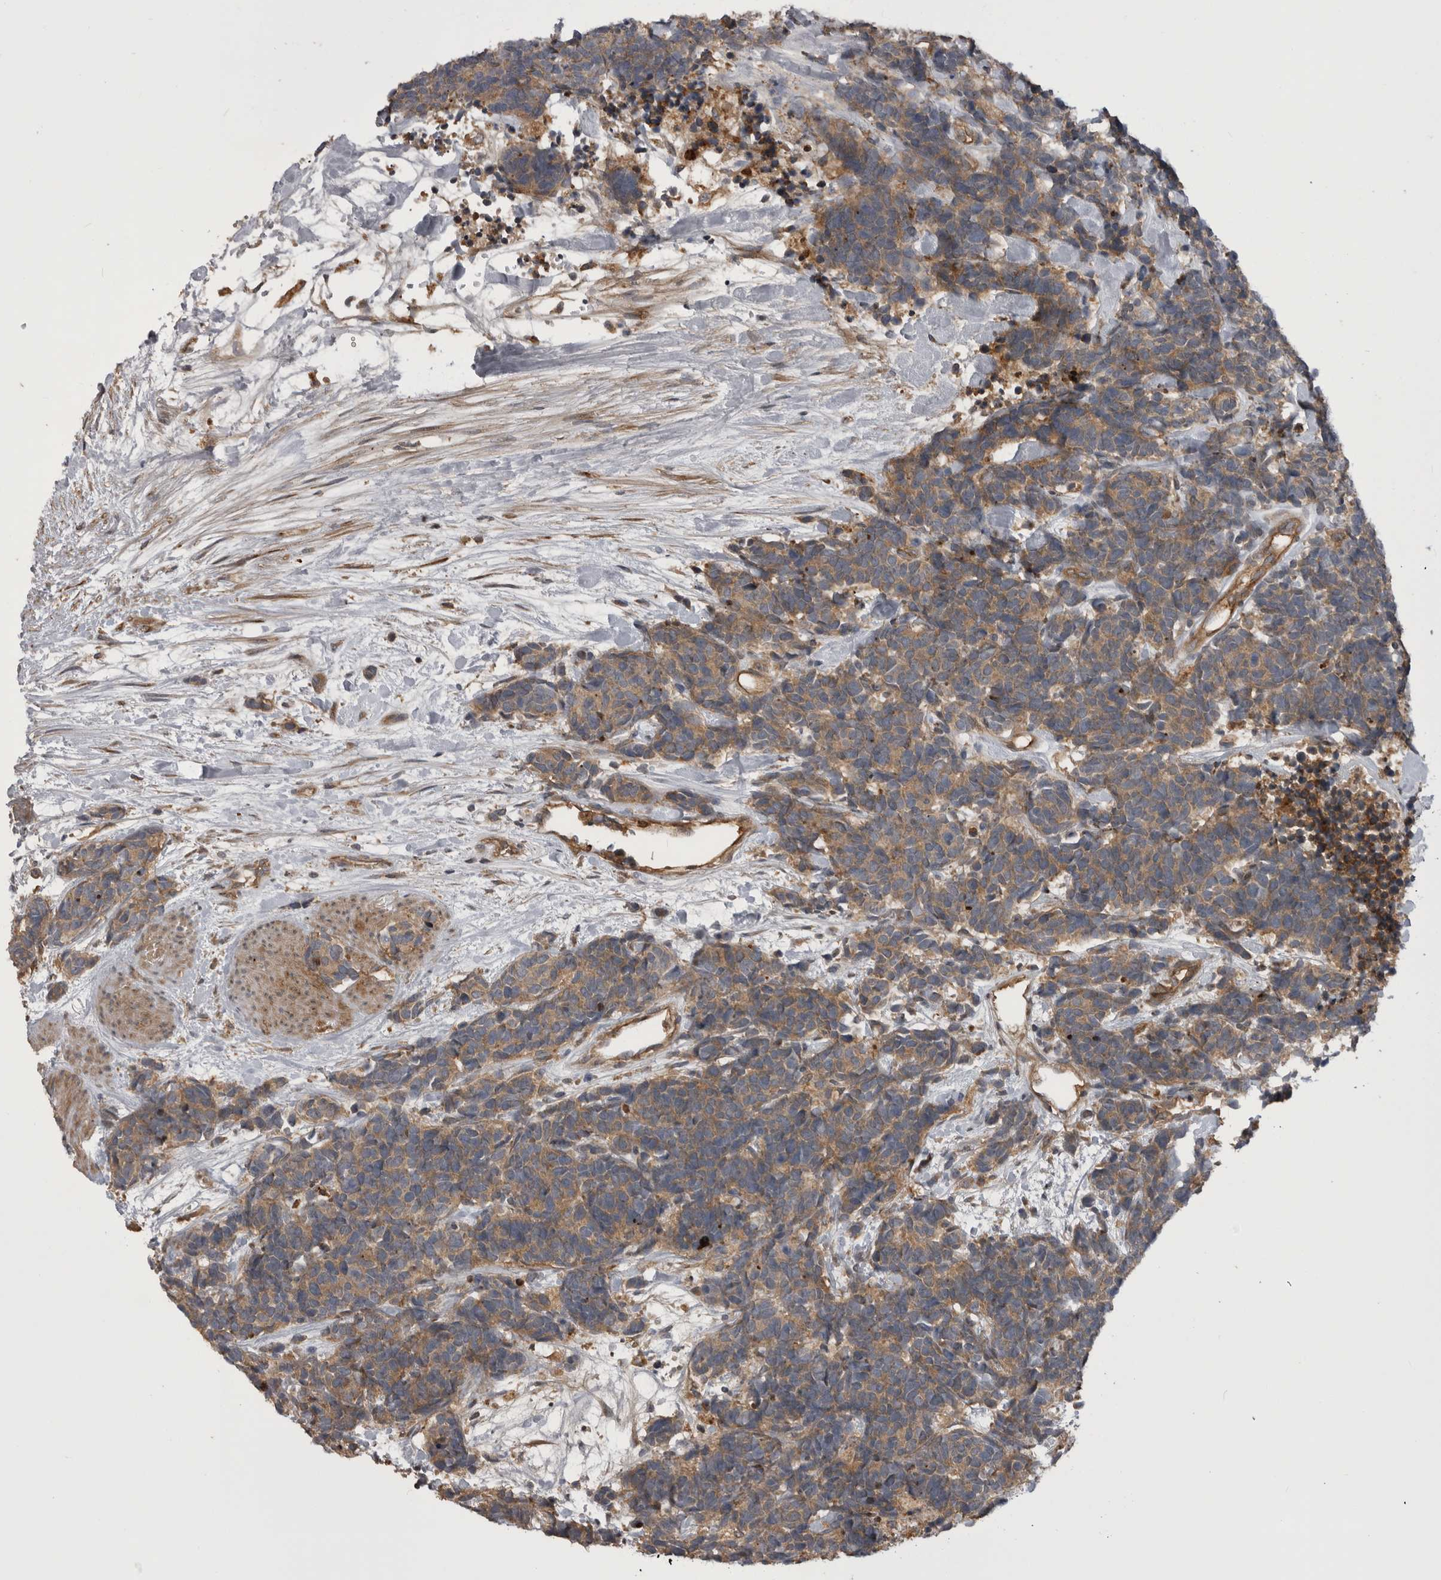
{"staining": {"intensity": "weak", "quantity": ">75%", "location": "cytoplasmic/membranous"}, "tissue": "carcinoid", "cell_type": "Tumor cells", "image_type": "cancer", "snomed": [{"axis": "morphology", "description": "Carcinoma, NOS"}, {"axis": "morphology", "description": "Carcinoid, malignant, NOS"}, {"axis": "topography", "description": "Urinary bladder"}], "caption": "An image showing weak cytoplasmic/membranous positivity in approximately >75% of tumor cells in carcinoid (malignant), as visualized by brown immunohistochemical staining.", "gene": "RAB3GAP2", "patient": {"sex": "male", "age": 57}}